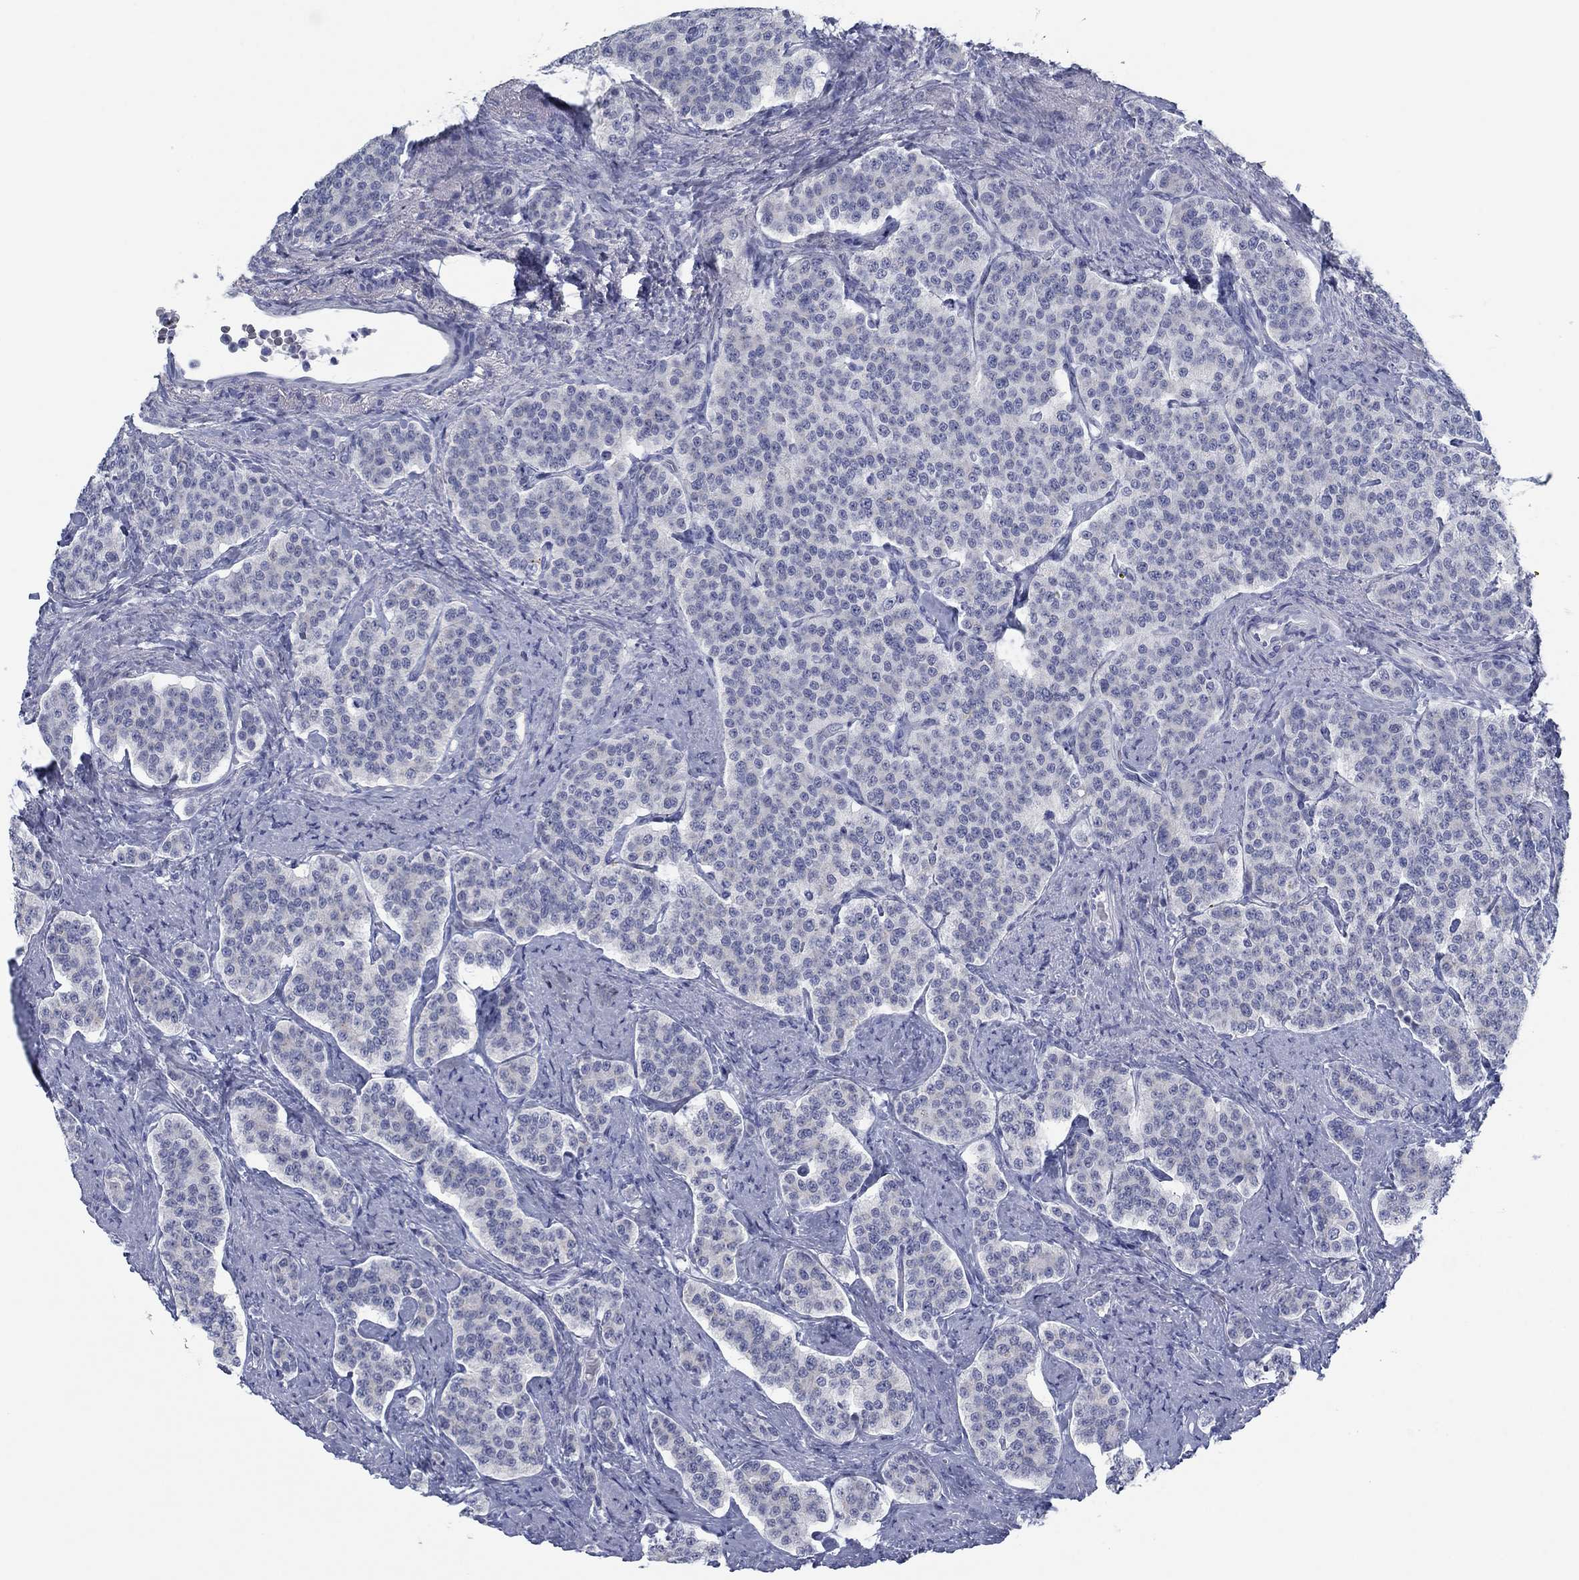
{"staining": {"intensity": "negative", "quantity": "none", "location": "none"}, "tissue": "carcinoid", "cell_type": "Tumor cells", "image_type": "cancer", "snomed": [{"axis": "morphology", "description": "Carcinoid, malignant, NOS"}, {"axis": "topography", "description": "Small intestine"}], "caption": "Immunohistochemistry histopathology image of carcinoid (malignant) stained for a protein (brown), which displays no expression in tumor cells.", "gene": "DNAL1", "patient": {"sex": "female", "age": 58}}